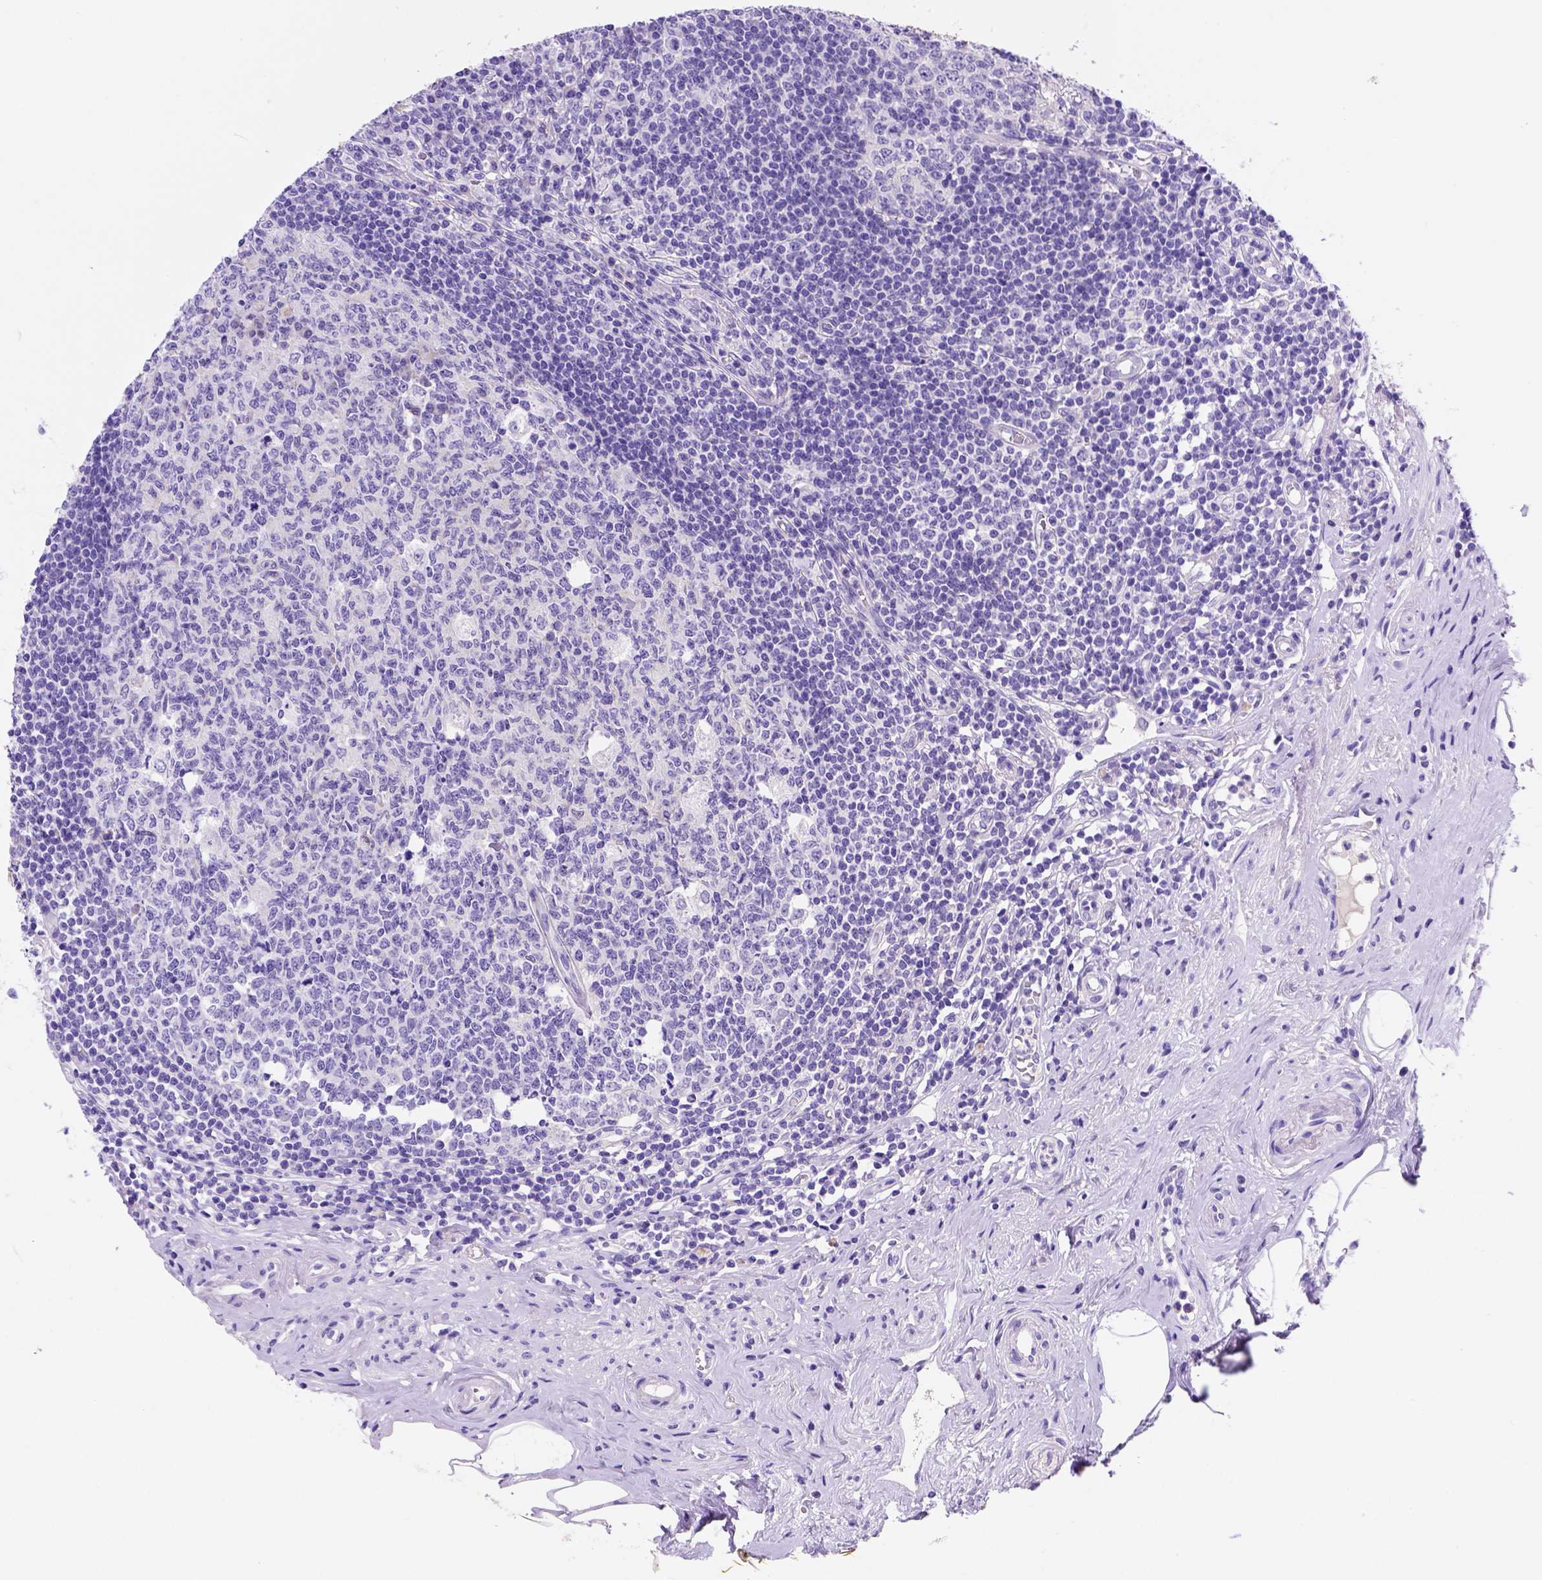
{"staining": {"intensity": "negative", "quantity": "none", "location": "none"}, "tissue": "appendix", "cell_type": "Glandular cells", "image_type": "normal", "snomed": [{"axis": "morphology", "description": "Normal tissue, NOS"}, {"axis": "morphology", "description": "Carcinoma, endometroid"}, {"axis": "topography", "description": "Appendix"}, {"axis": "topography", "description": "Colon"}], "caption": "The micrograph demonstrates no significant positivity in glandular cells of appendix.", "gene": "FAM81B", "patient": {"sex": "female", "age": 60}}